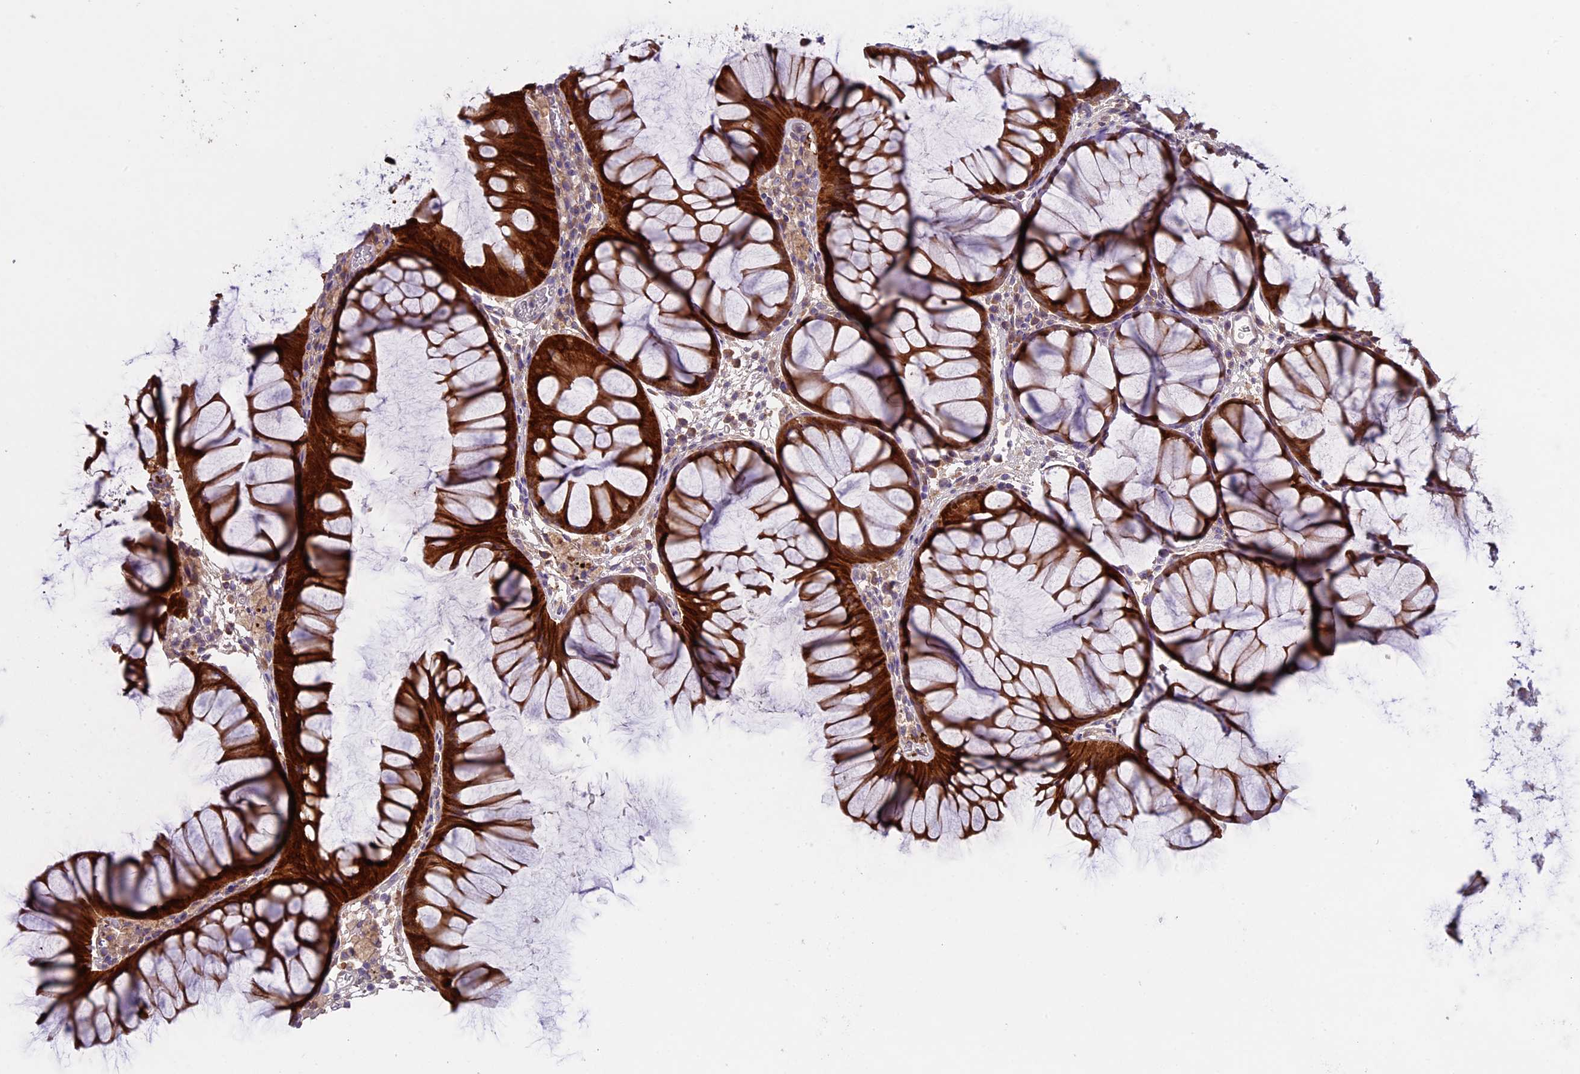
{"staining": {"intensity": "strong", "quantity": "25%-75%", "location": "cytoplasmic/membranous"}, "tissue": "colon", "cell_type": "Glandular cells", "image_type": "normal", "snomed": [{"axis": "morphology", "description": "Normal tissue, NOS"}, {"axis": "topography", "description": "Colon"}], "caption": "Human colon stained with a brown dye reveals strong cytoplasmic/membranous positive staining in approximately 25%-75% of glandular cells.", "gene": "DCTN5", "patient": {"sex": "female", "age": 82}}